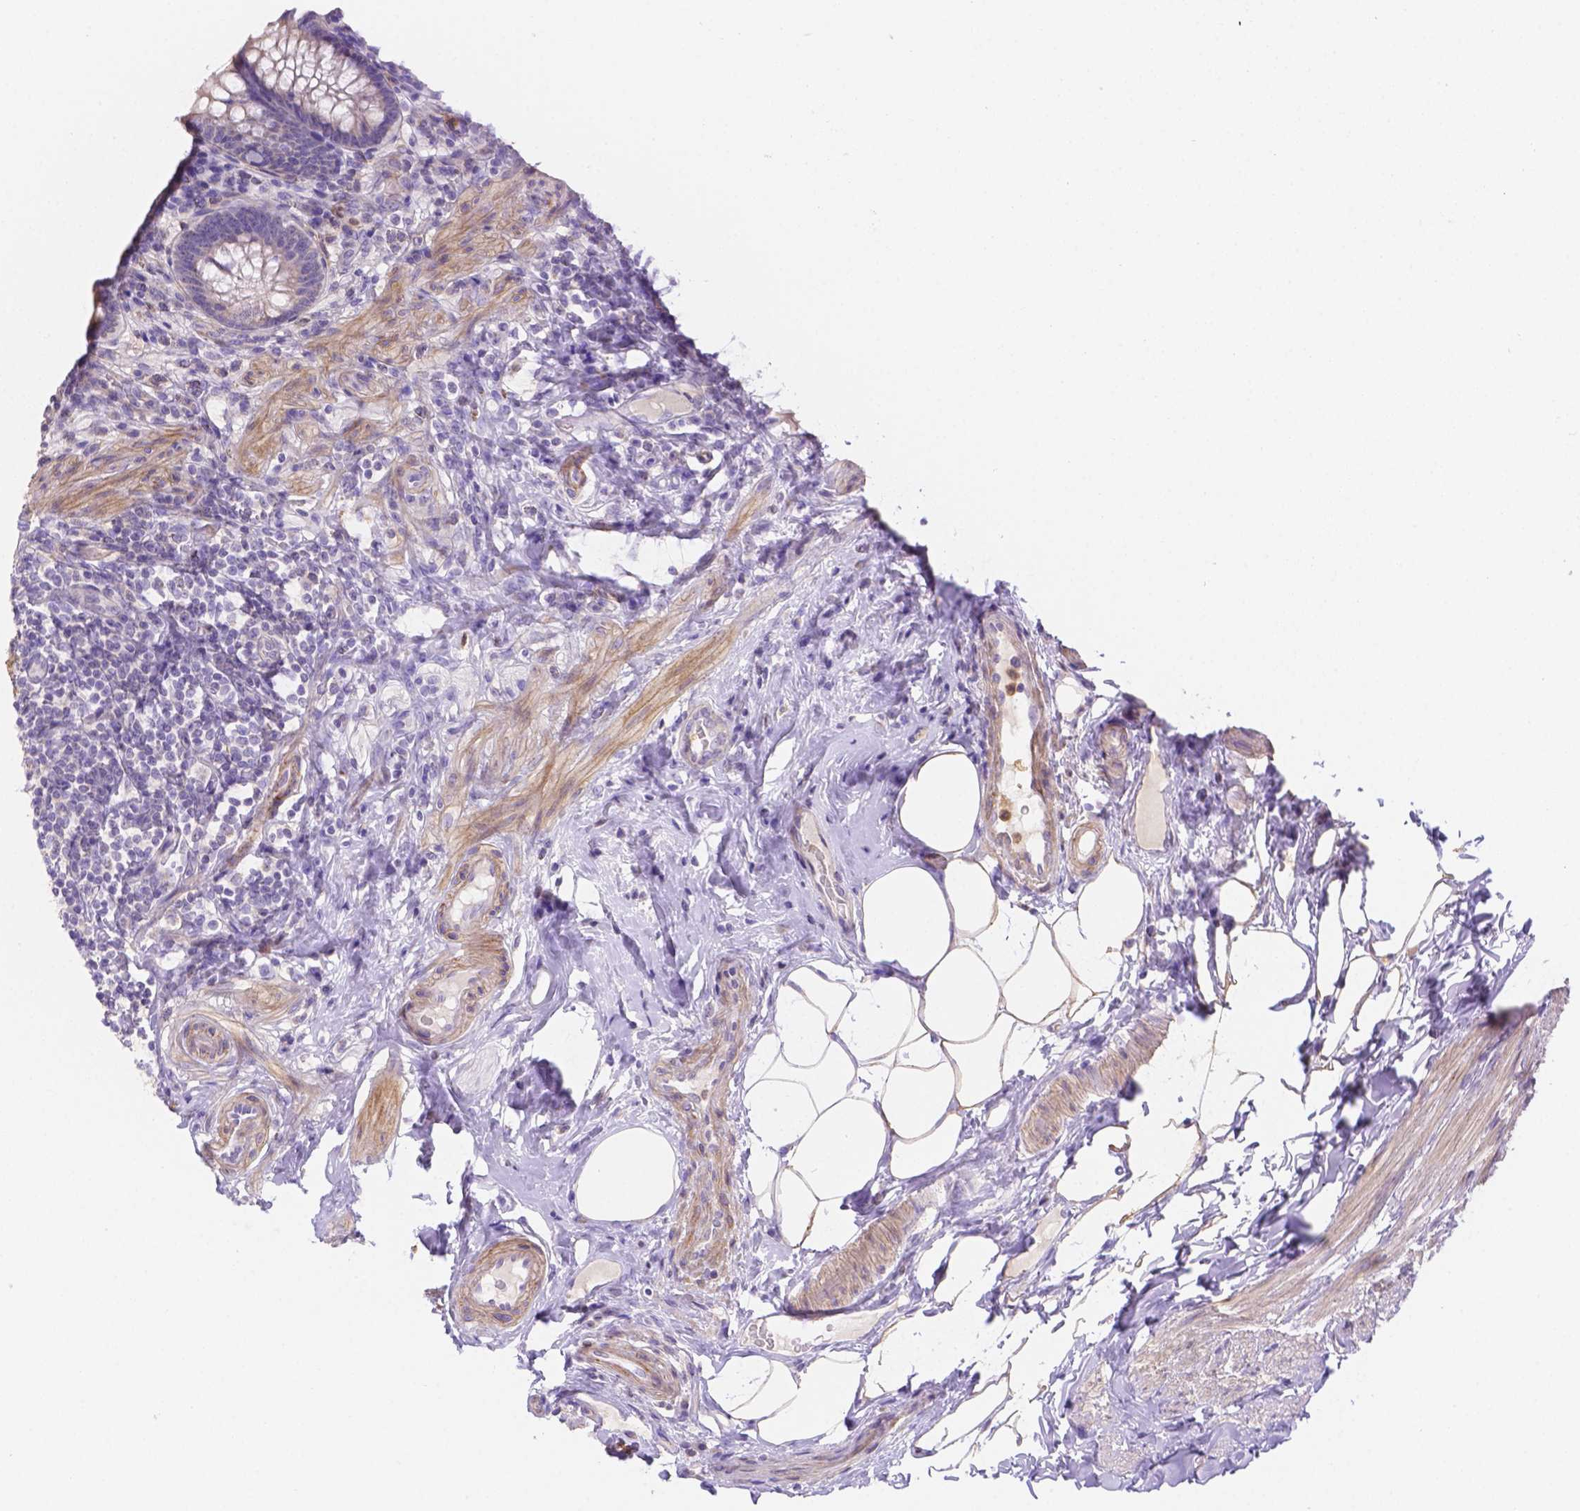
{"staining": {"intensity": "negative", "quantity": "none", "location": "none"}, "tissue": "appendix", "cell_type": "Glandular cells", "image_type": "normal", "snomed": [{"axis": "morphology", "description": "Normal tissue, NOS"}, {"axis": "topography", "description": "Appendix"}], "caption": "Appendix stained for a protein using immunohistochemistry (IHC) reveals no positivity glandular cells.", "gene": "NXPE2", "patient": {"sex": "male", "age": 47}}